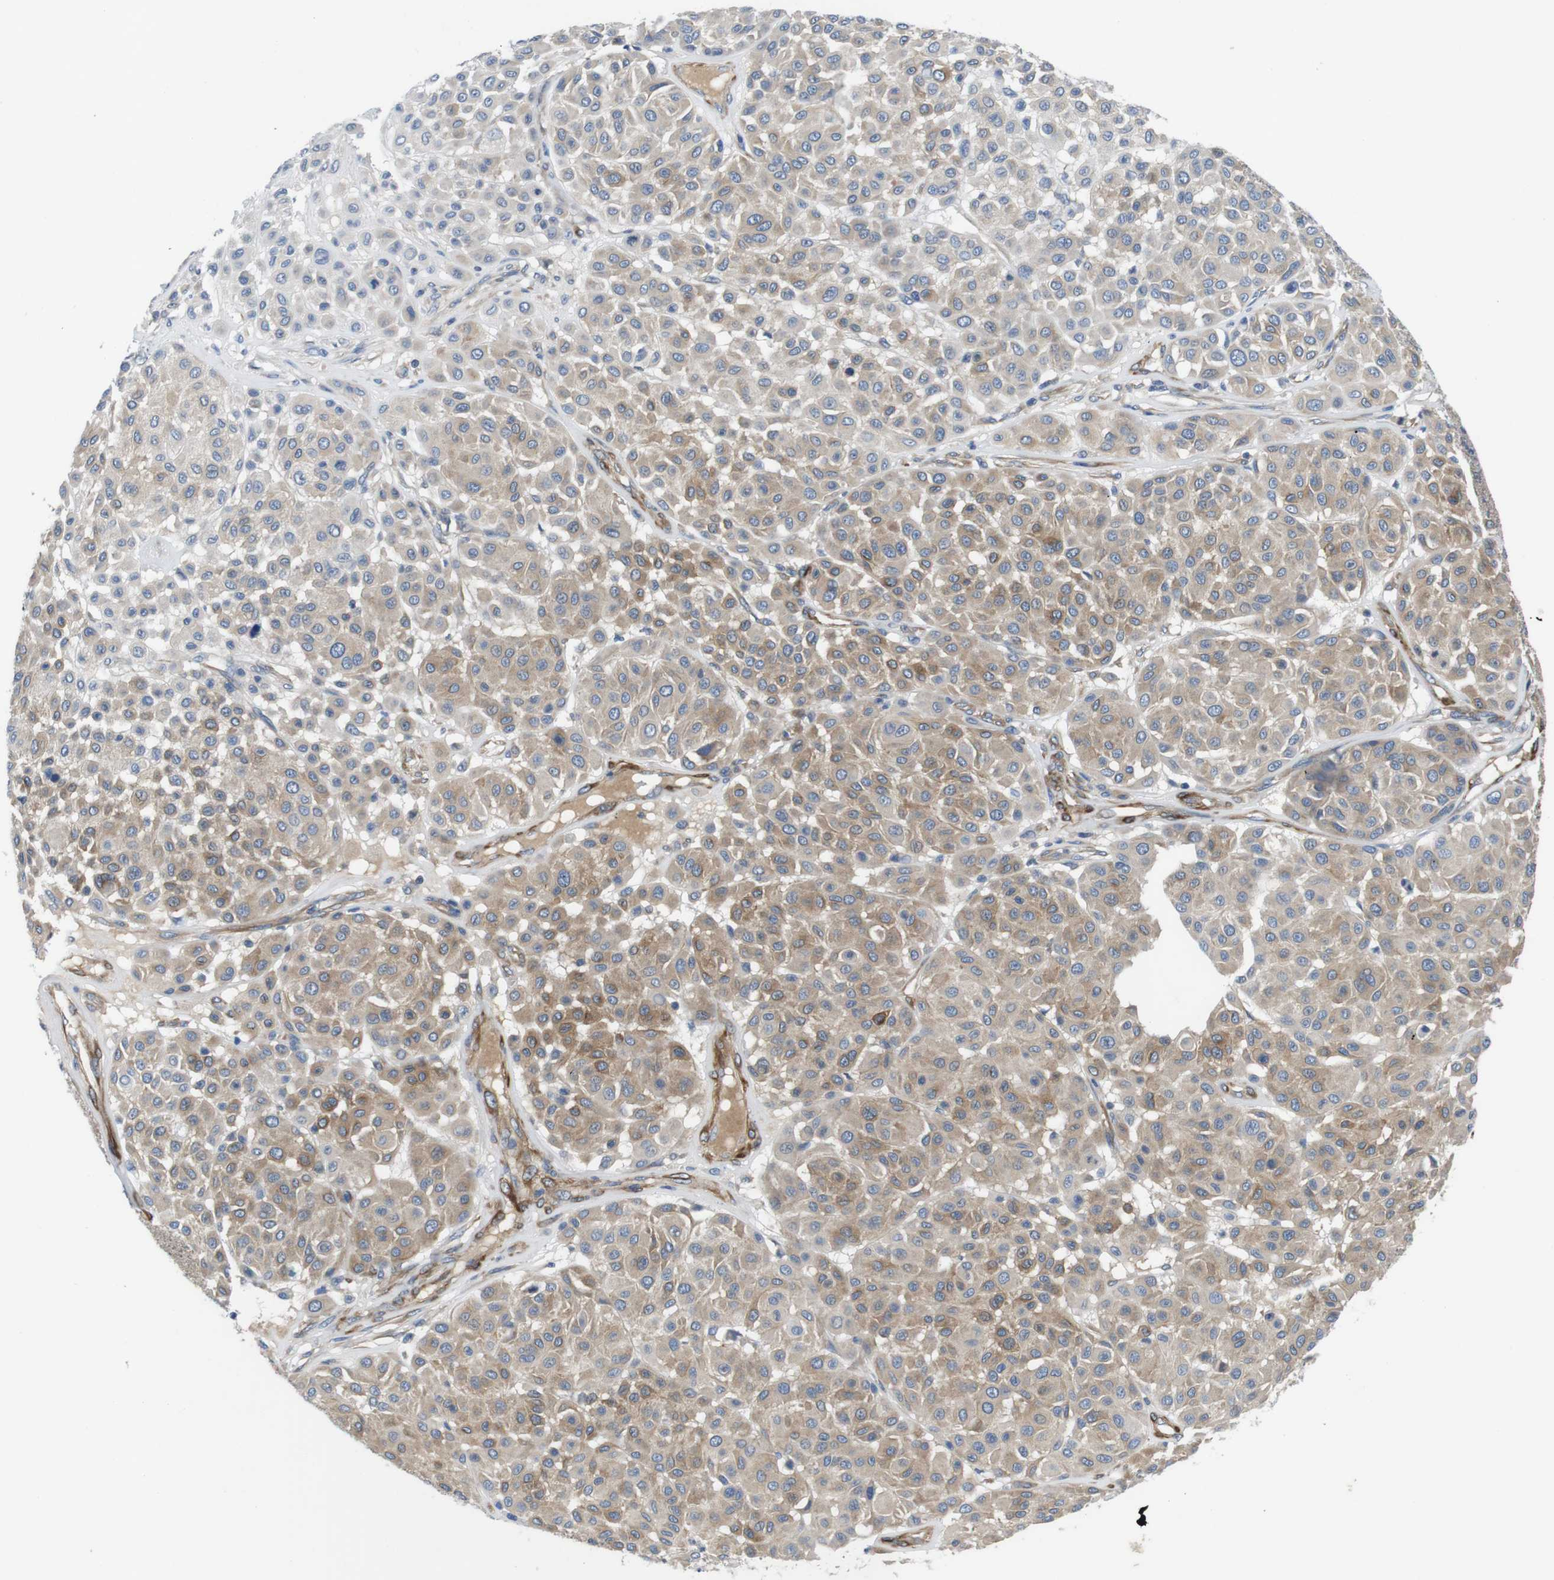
{"staining": {"intensity": "weak", "quantity": ">75%", "location": "cytoplasmic/membranous"}, "tissue": "melanoma", "cell_type": "Tumor cells", "image_type": "cancer", "snomed": [{"axis": "morphology", "description": "Malignant melanoma, Metastatic site"}, {"axis": "topography", "description": "Soft tissue"}], "caption": "Brown immunohistochemical staining in human malignant melanoma (metastatic site) shows weak cytoplasmic/membranous positivity in approximately >75% of tumor cells.", "gene": "DCLK1", "patient": {"sex": "male", "age": 41}}